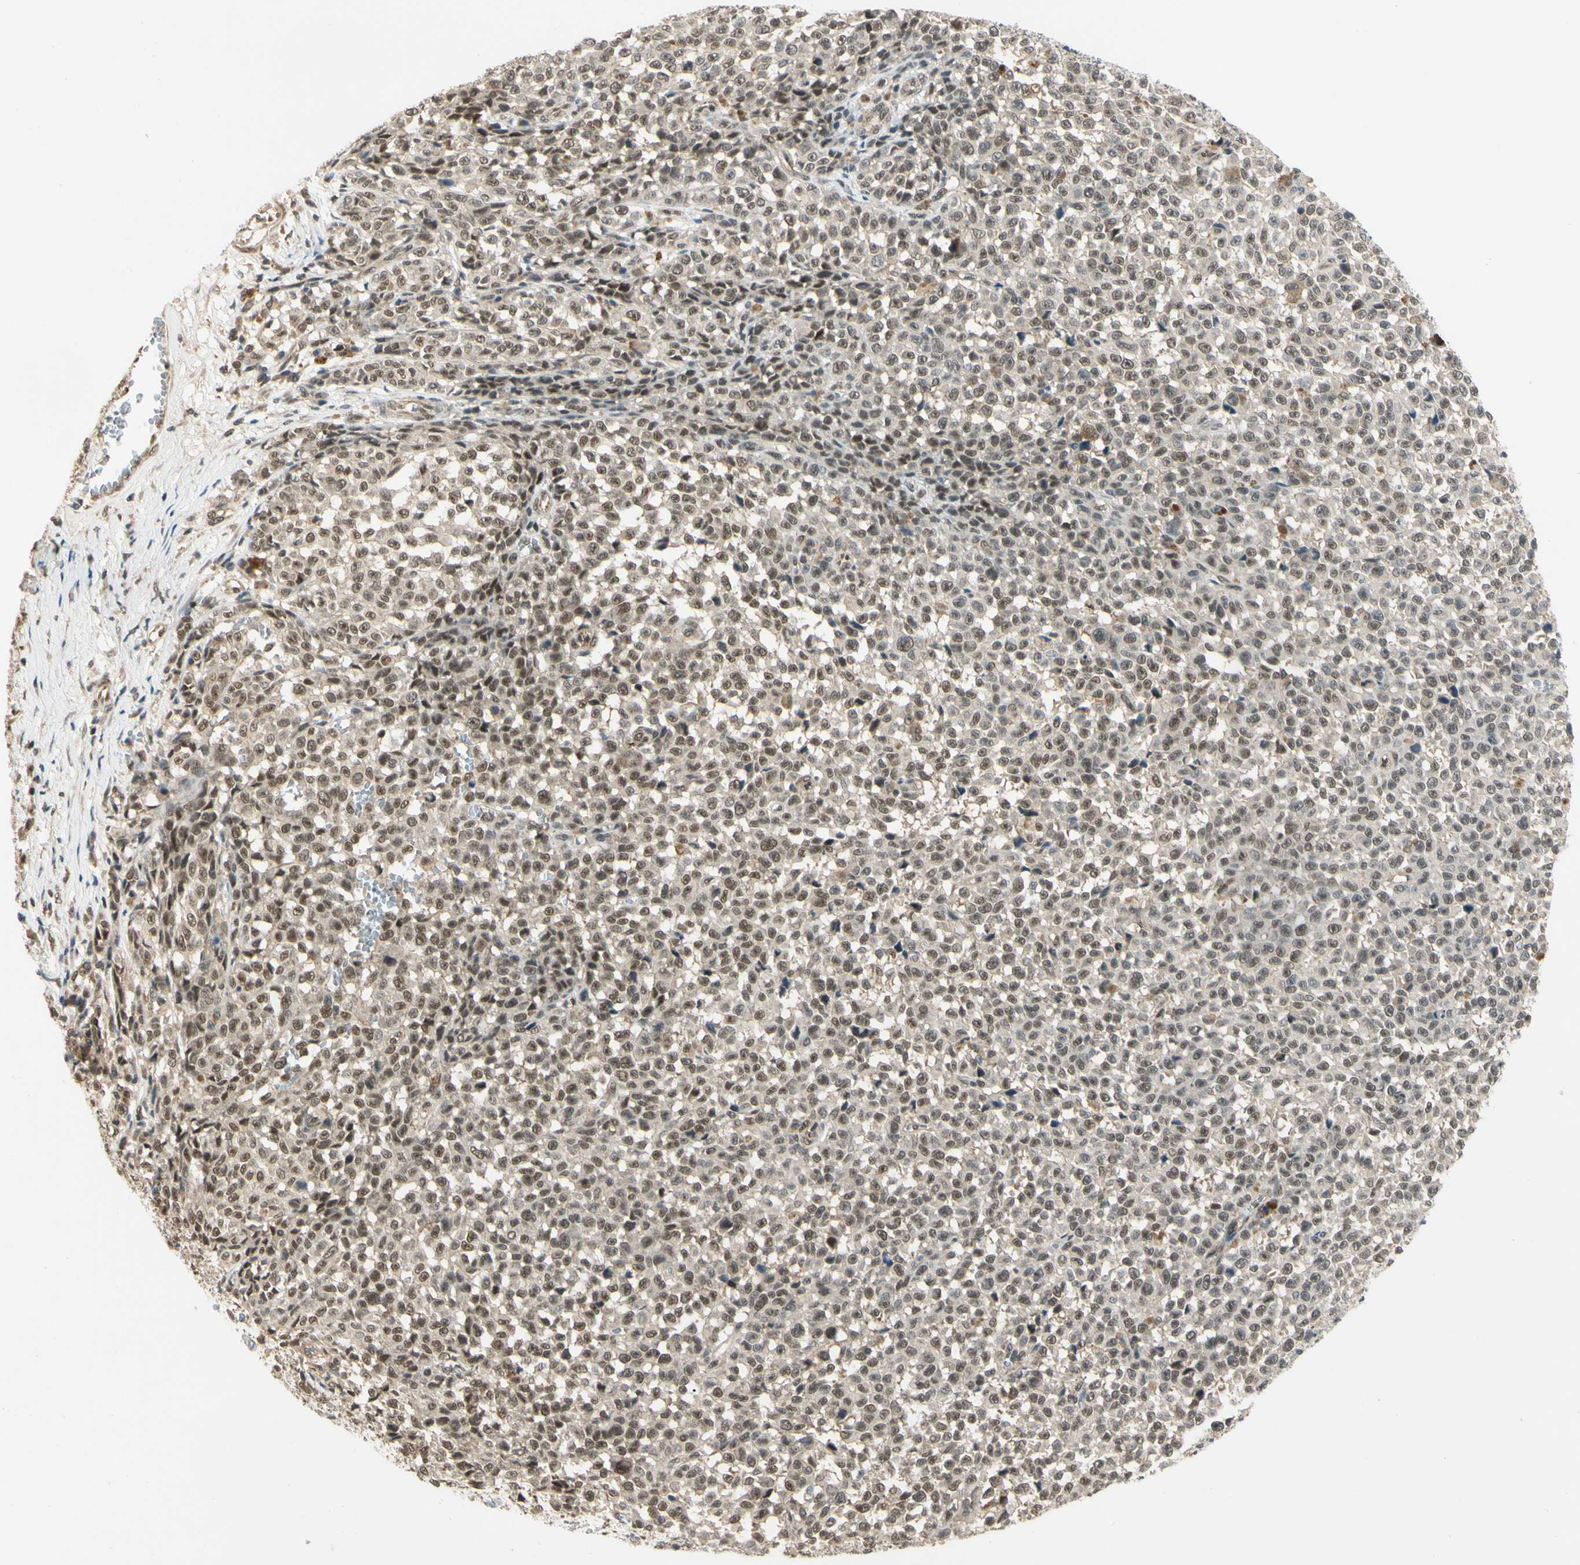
{"staining": {"intensity": "moderate", "quantity": ">75%", "location": "nuclear"}, "tissue": "melanoma", "cell_type": "Tumor cells", "image_type": "cancer", "snomed": [{"axis": "morphology", "description": "Malignant melanoma, NOS"}, {"axis": "topography", "description": "Skin"}], "caption": "Brown immunohistochemical staining in human melanoma exhibits moderate nuclear positivity in about >75% of tumor cells.", "gene": "ZSCAN12", "patient": {"sex": "female", "age": 82}}